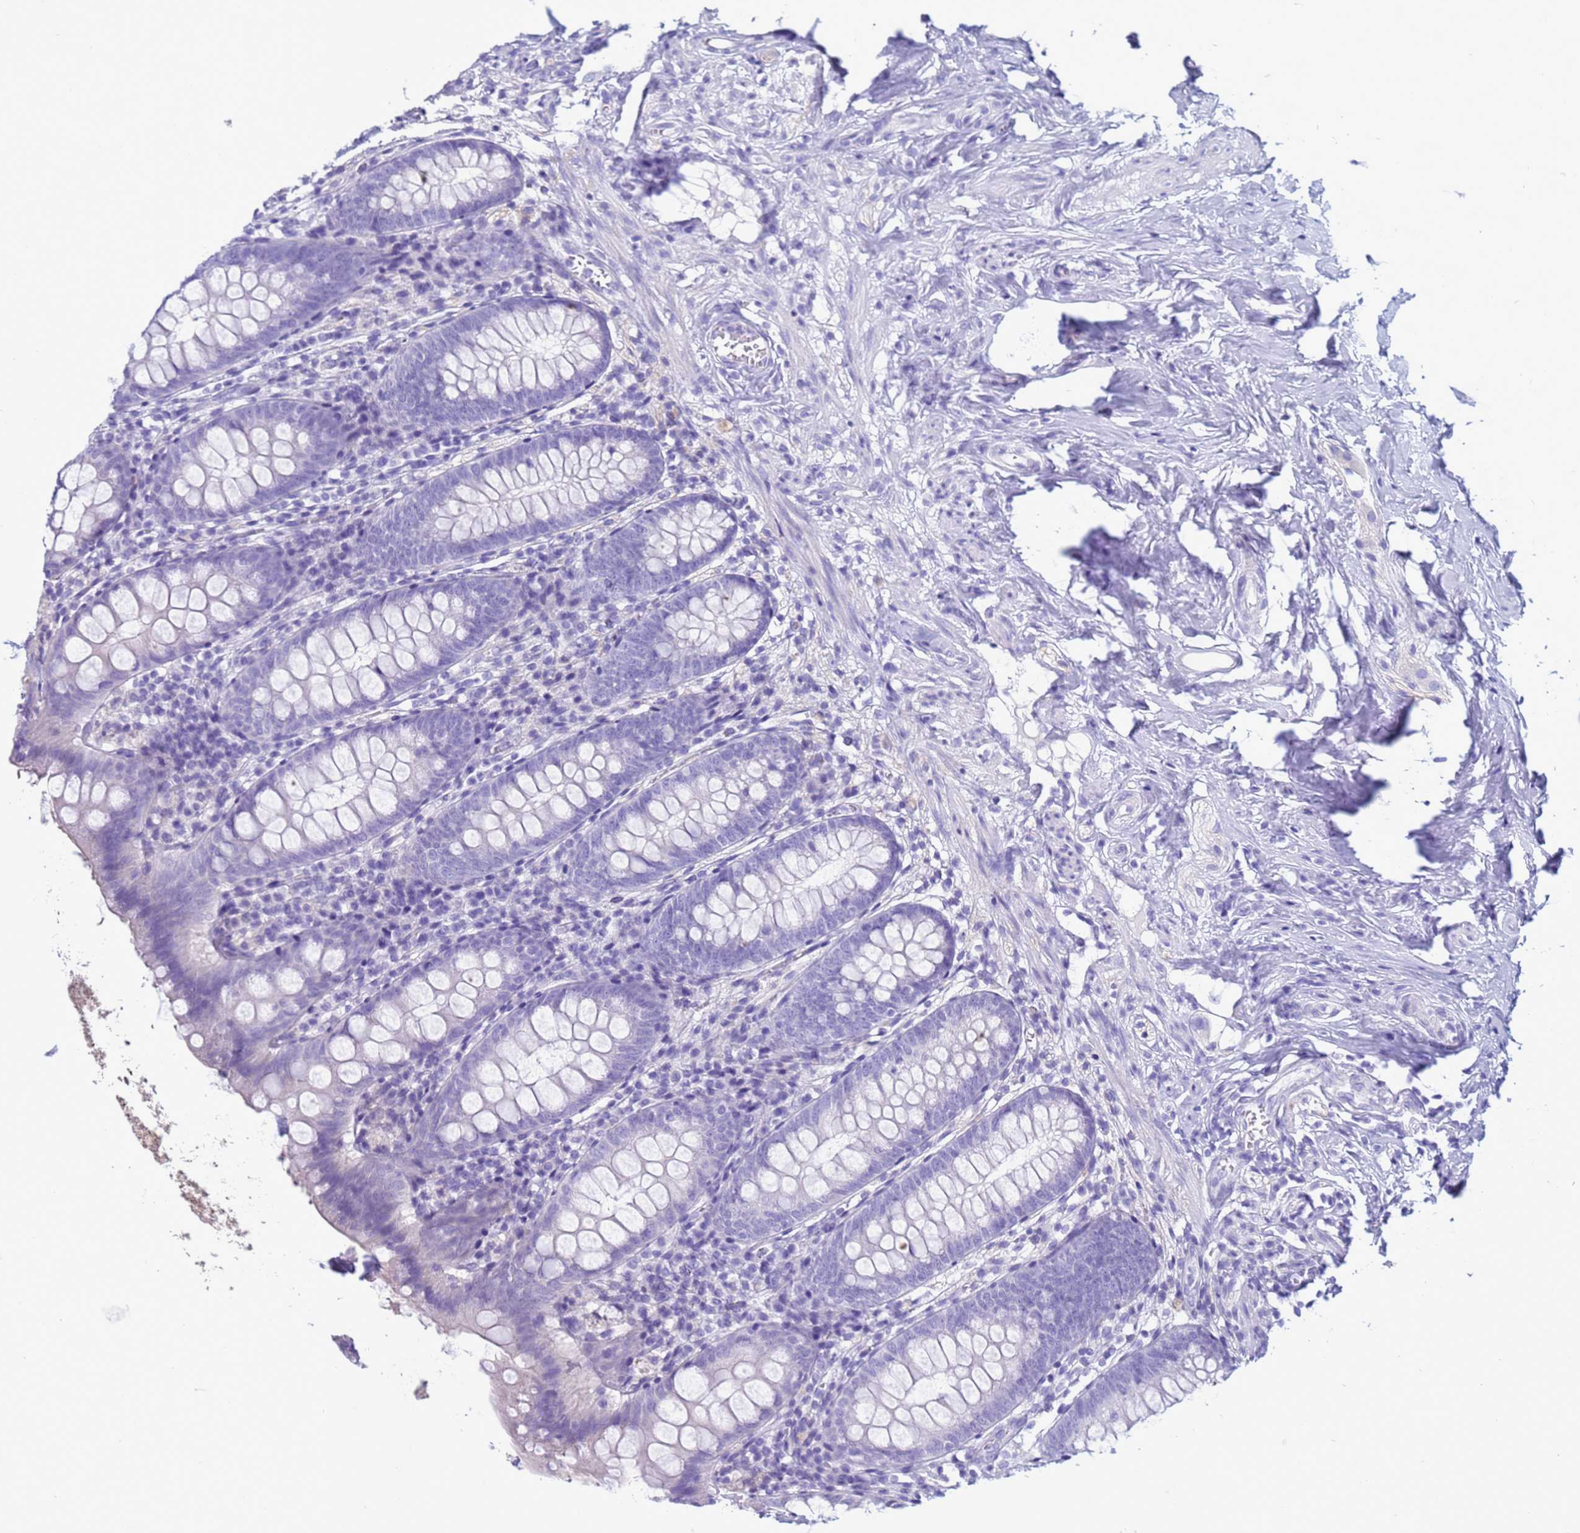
{"staining": {"intensity": "negative", "quantity": "none", "location": "none"}, "tissue": "appendix", "cell_type": "Glandular cells", "image_type": "normal", "snomed": [{"axis": "morphology", "description": "Normal tissue, NOS"}, {"axis": "topography", "description": "Appendix"}], "caption": "Appendix stained for a protein using immunohistochemistry (IHC) displays no expression glandular cells.", "gene": "CST1", "patient": {"sex": "female", "age": 51}}